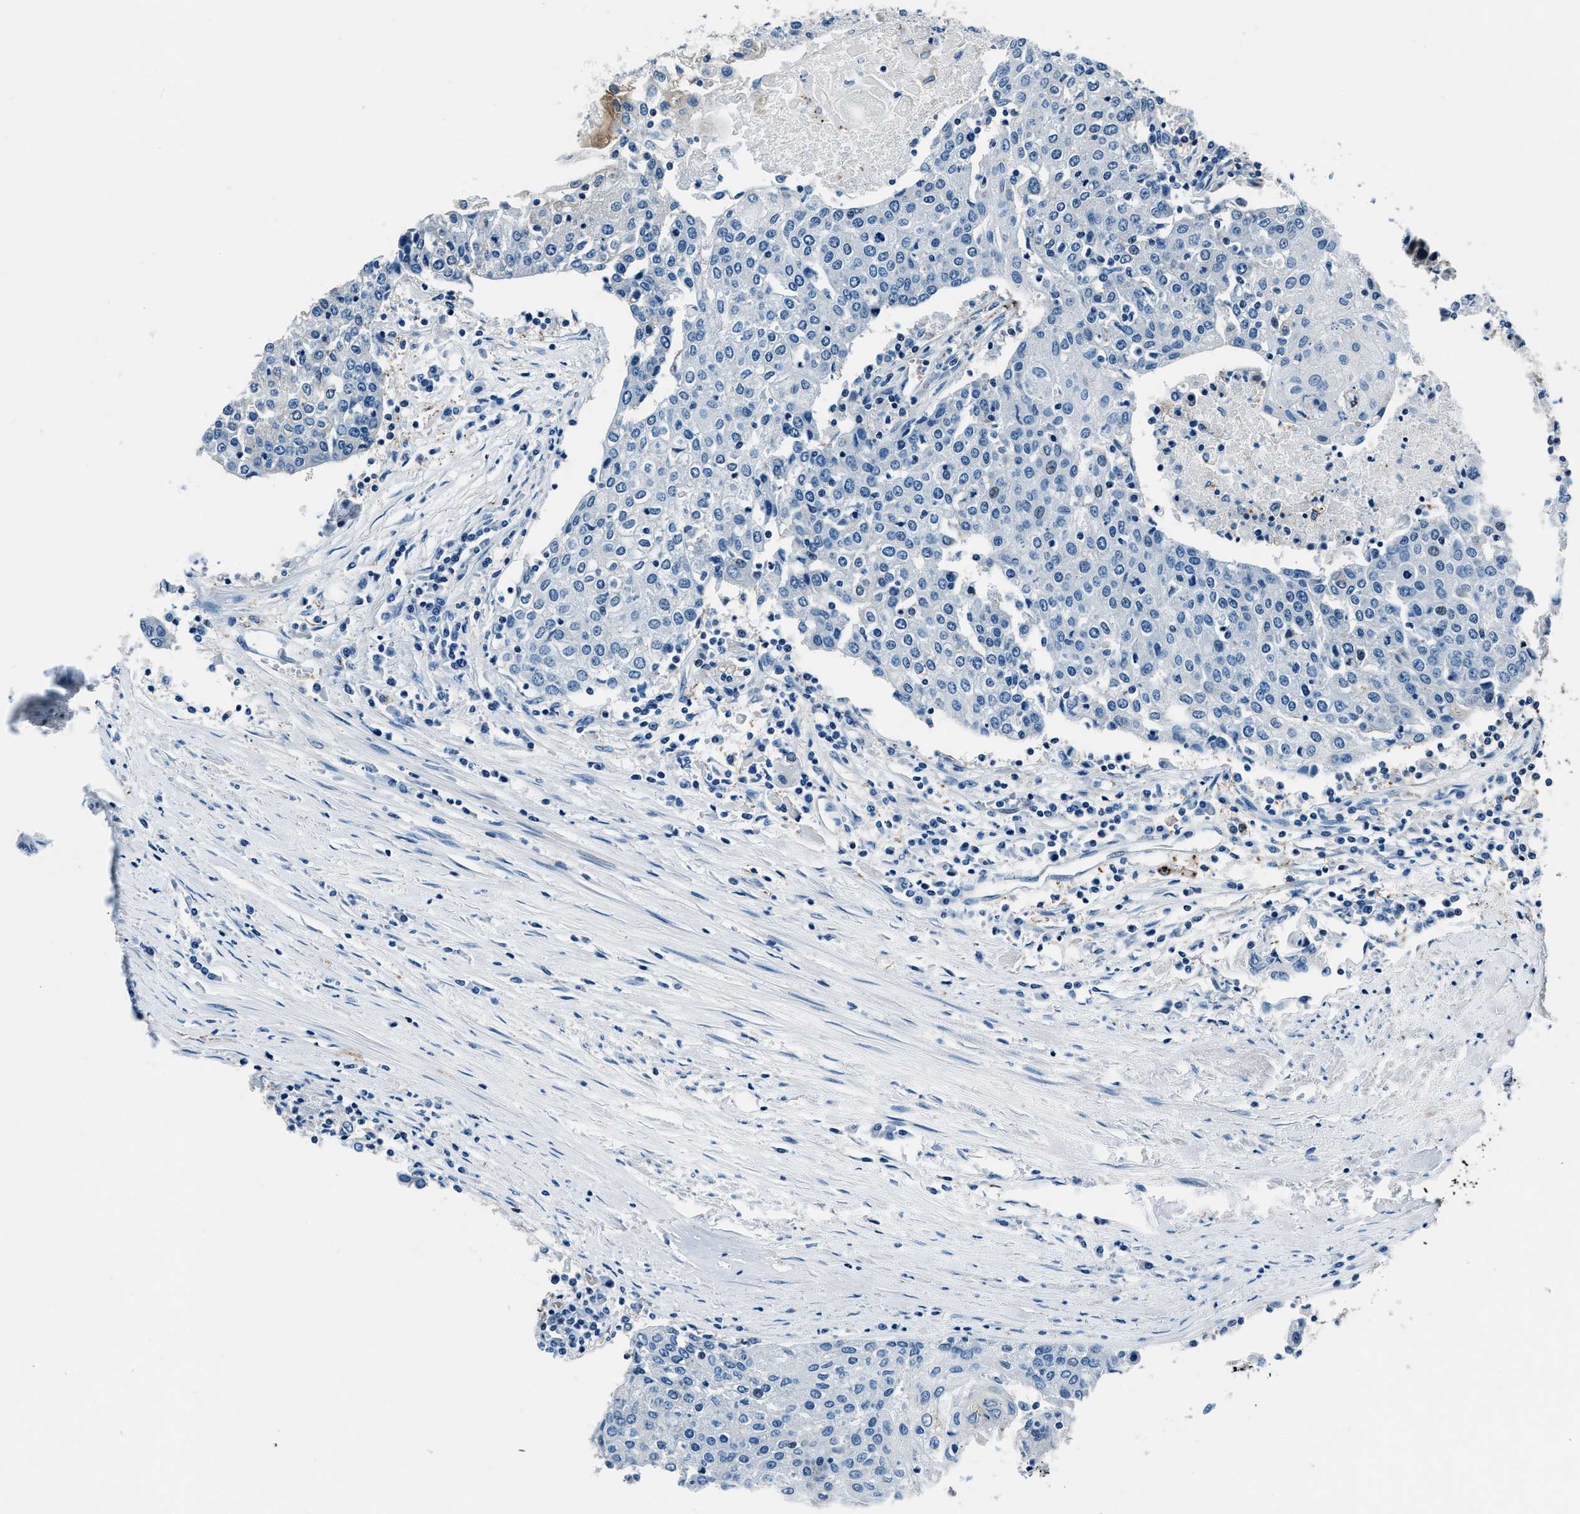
{"staining": {"intensity": "negative", "quantity": "none", "location": "none"}, "tissue": "urothelial cancer", "cell_type": "Tumor cells", "image_type": "cancer", "snomed": [{"axis": "morphology", "description": "Urothelial carcinoma, High grade"}, {"axis": "topography", "description": "Urinary bladder"}], "caption": "Immunohistochemical staining of human urothelial carcinoma (high-grade) reveals no significant staining in tumor cells.", "gene": "PTPDC1", "patient": {"sex": "female", "age": 85}}